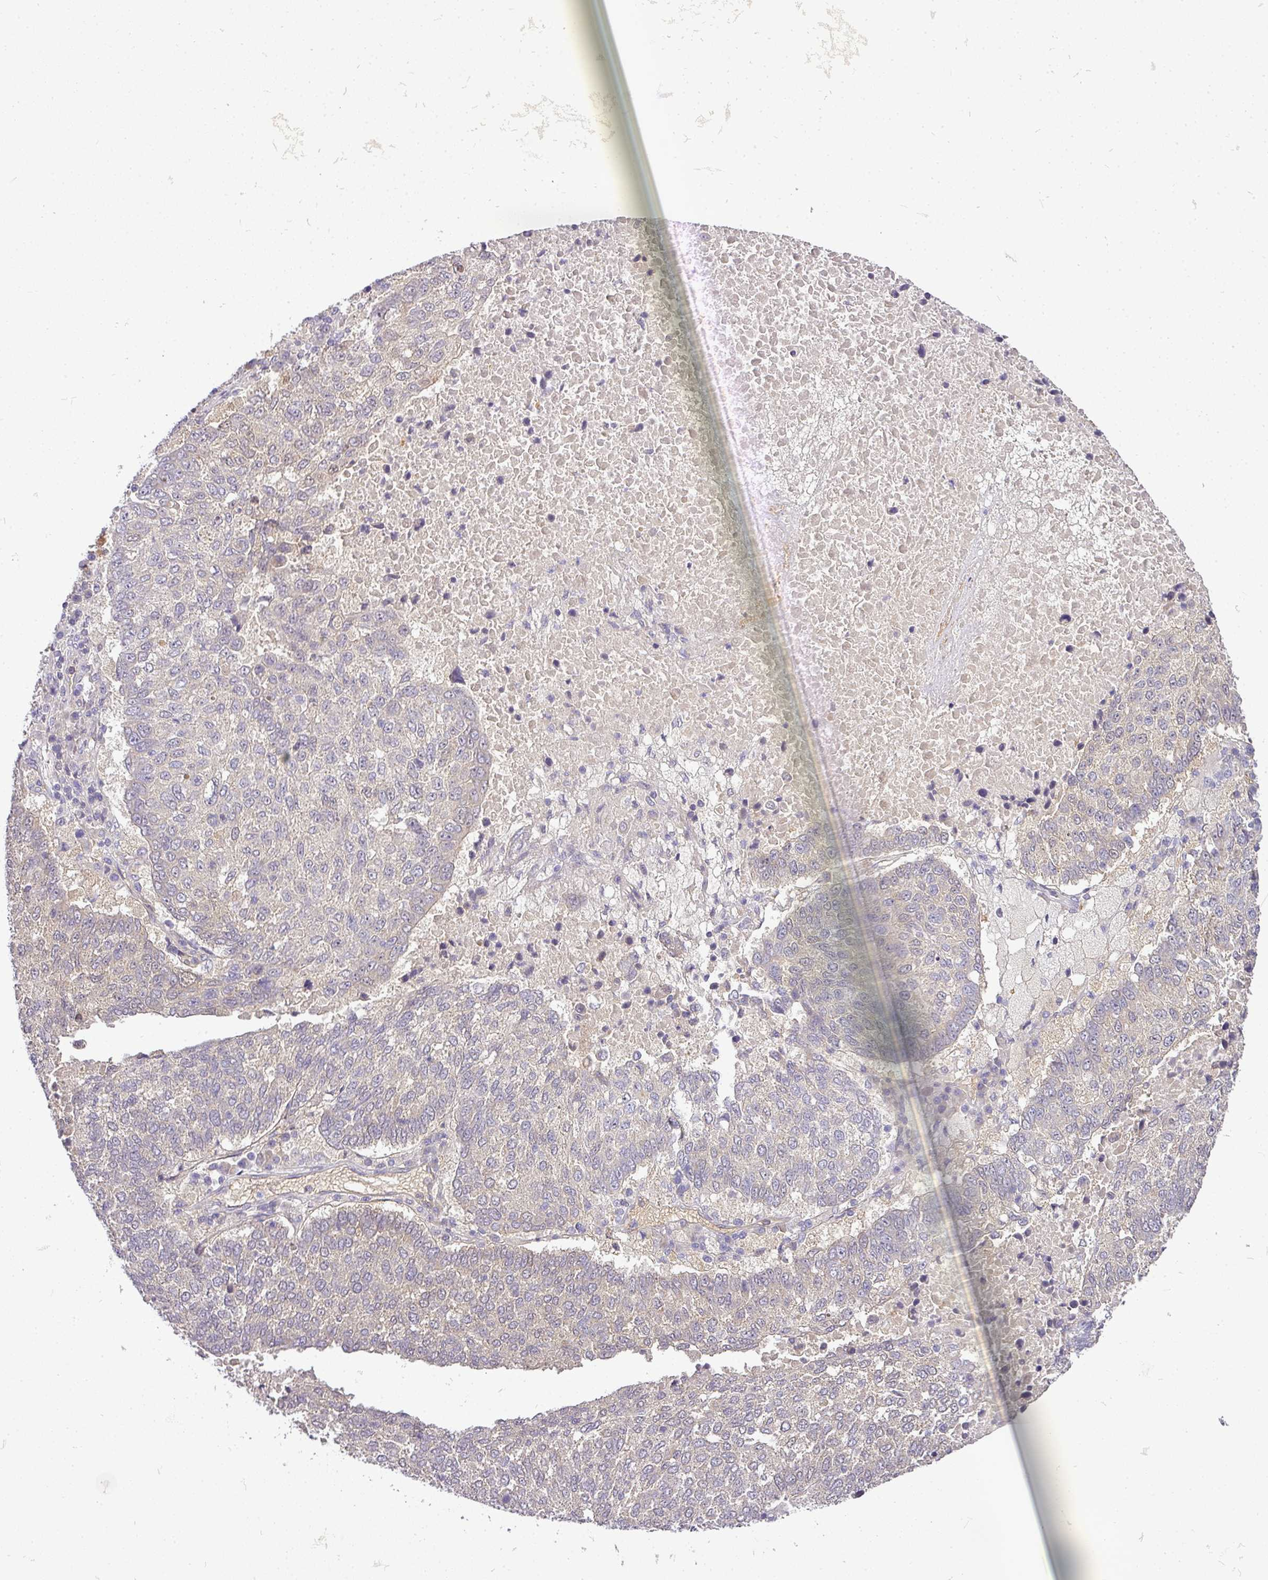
{"staining": {"intensity": "negative", "quantity": "none", "location": "none"}, "tissue": "lung cancer", "cell_type": "Tumor cells", "image_type": "cancer", "snomed": [{"axis": "morphology", "description": "Squamous cell carcinoma, NOS"}, {"axis": "topography", "description": "Lung"}], "caption": "Immunohistochemistry (IHC) of human lung cancer reveals no staining in tumor cells.", "gene": "ADH5", "patient": {"sex": "male", "age": 73}}